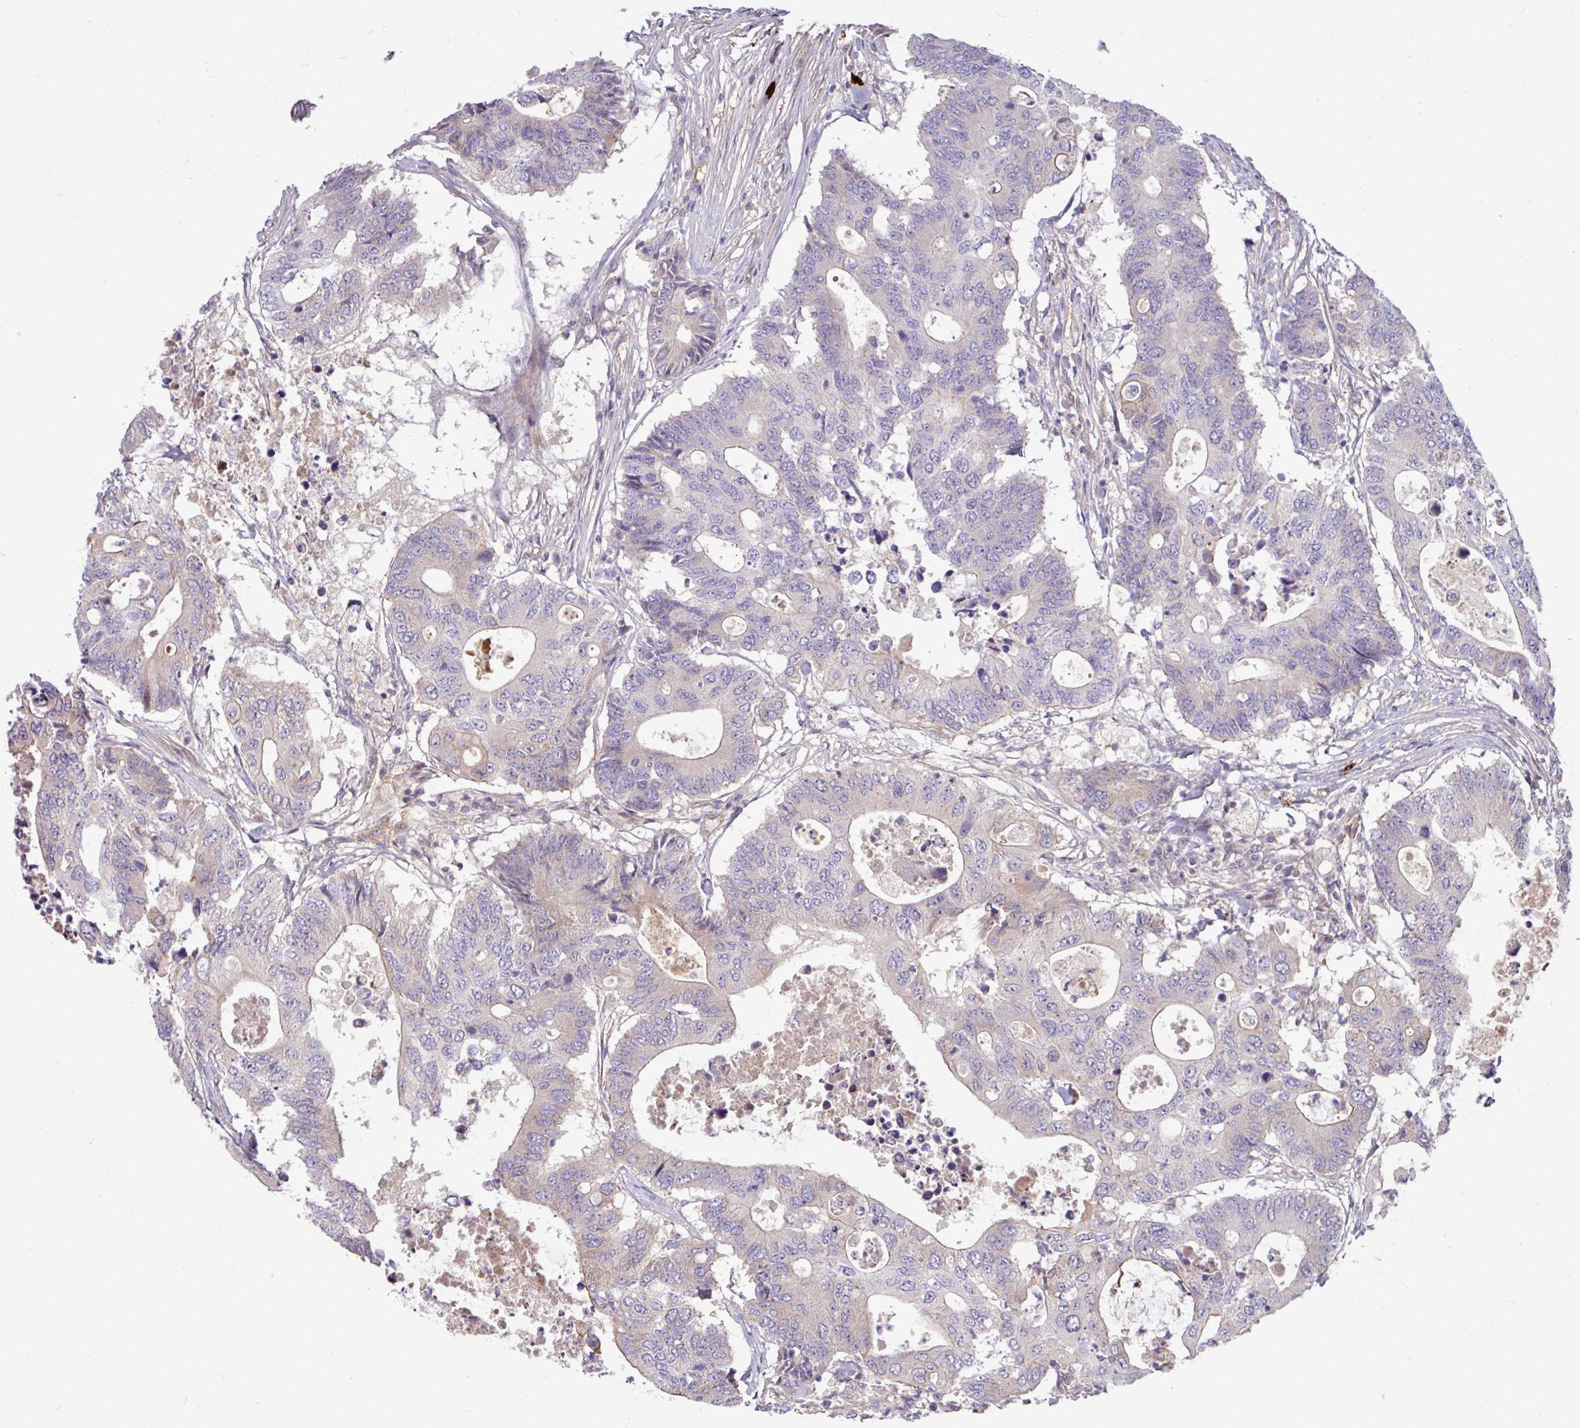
{"staining": {"intensity": "negative", "quantity": "none", "location": "none"}, "tissue": "colorectal cancer", "cell_type": "Tumor cells", "image_type": "cancer", "snomed": [{"axis": "morphology", "description": "Adenocarcinoma, NOS"}, {"axis": "topography", "description": "Colon"}], "caption": "IHC of human adenocarcinoma (colorectal) shows no staining in tumor cells.", "gene": "B4GALNT4", "patient": {"sex": "male", "age": 71}}